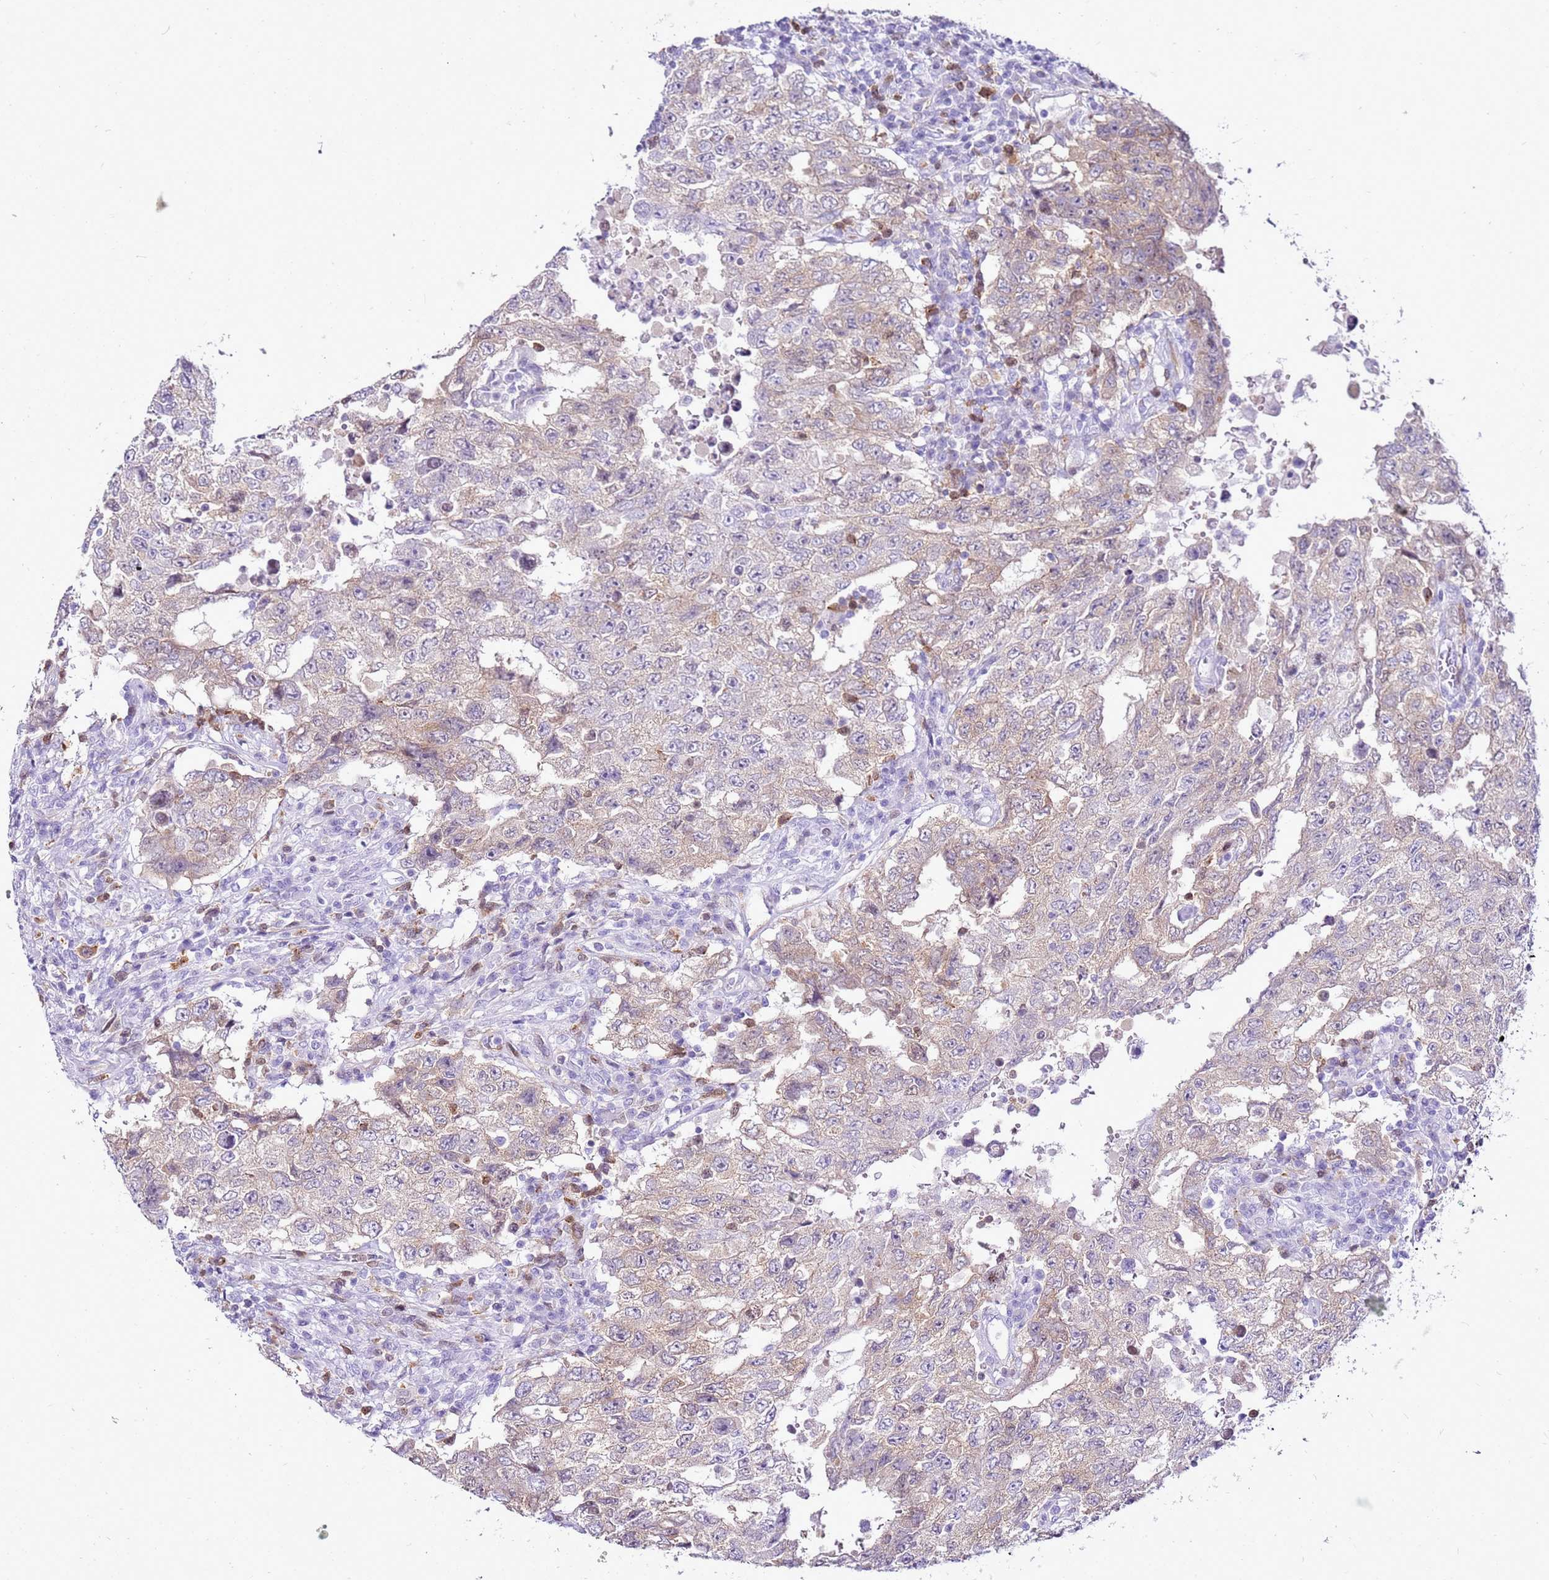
{"staining": {"intensity": "weak", "quantity": ">75%", "location": "cytoplasmic/membranous"}, "tissue": "testis cancer", "cell_type": "Tumor cells", "image_type": "cancer", "snomed": [{"axis": "morphology", "description": "Carcinoma, Embryonal, NOS"}, {"axis": "topography", "description": "Testis"}], "caption": "DAB immunohistochemical staining of testis cancer (embryonal carcinoma) reveals weak cytoplasmic/membranous protein positivity in about >75% of tumor cells.", "gene": "SPC25", "patient": {"sex": "male", "age": 26}}